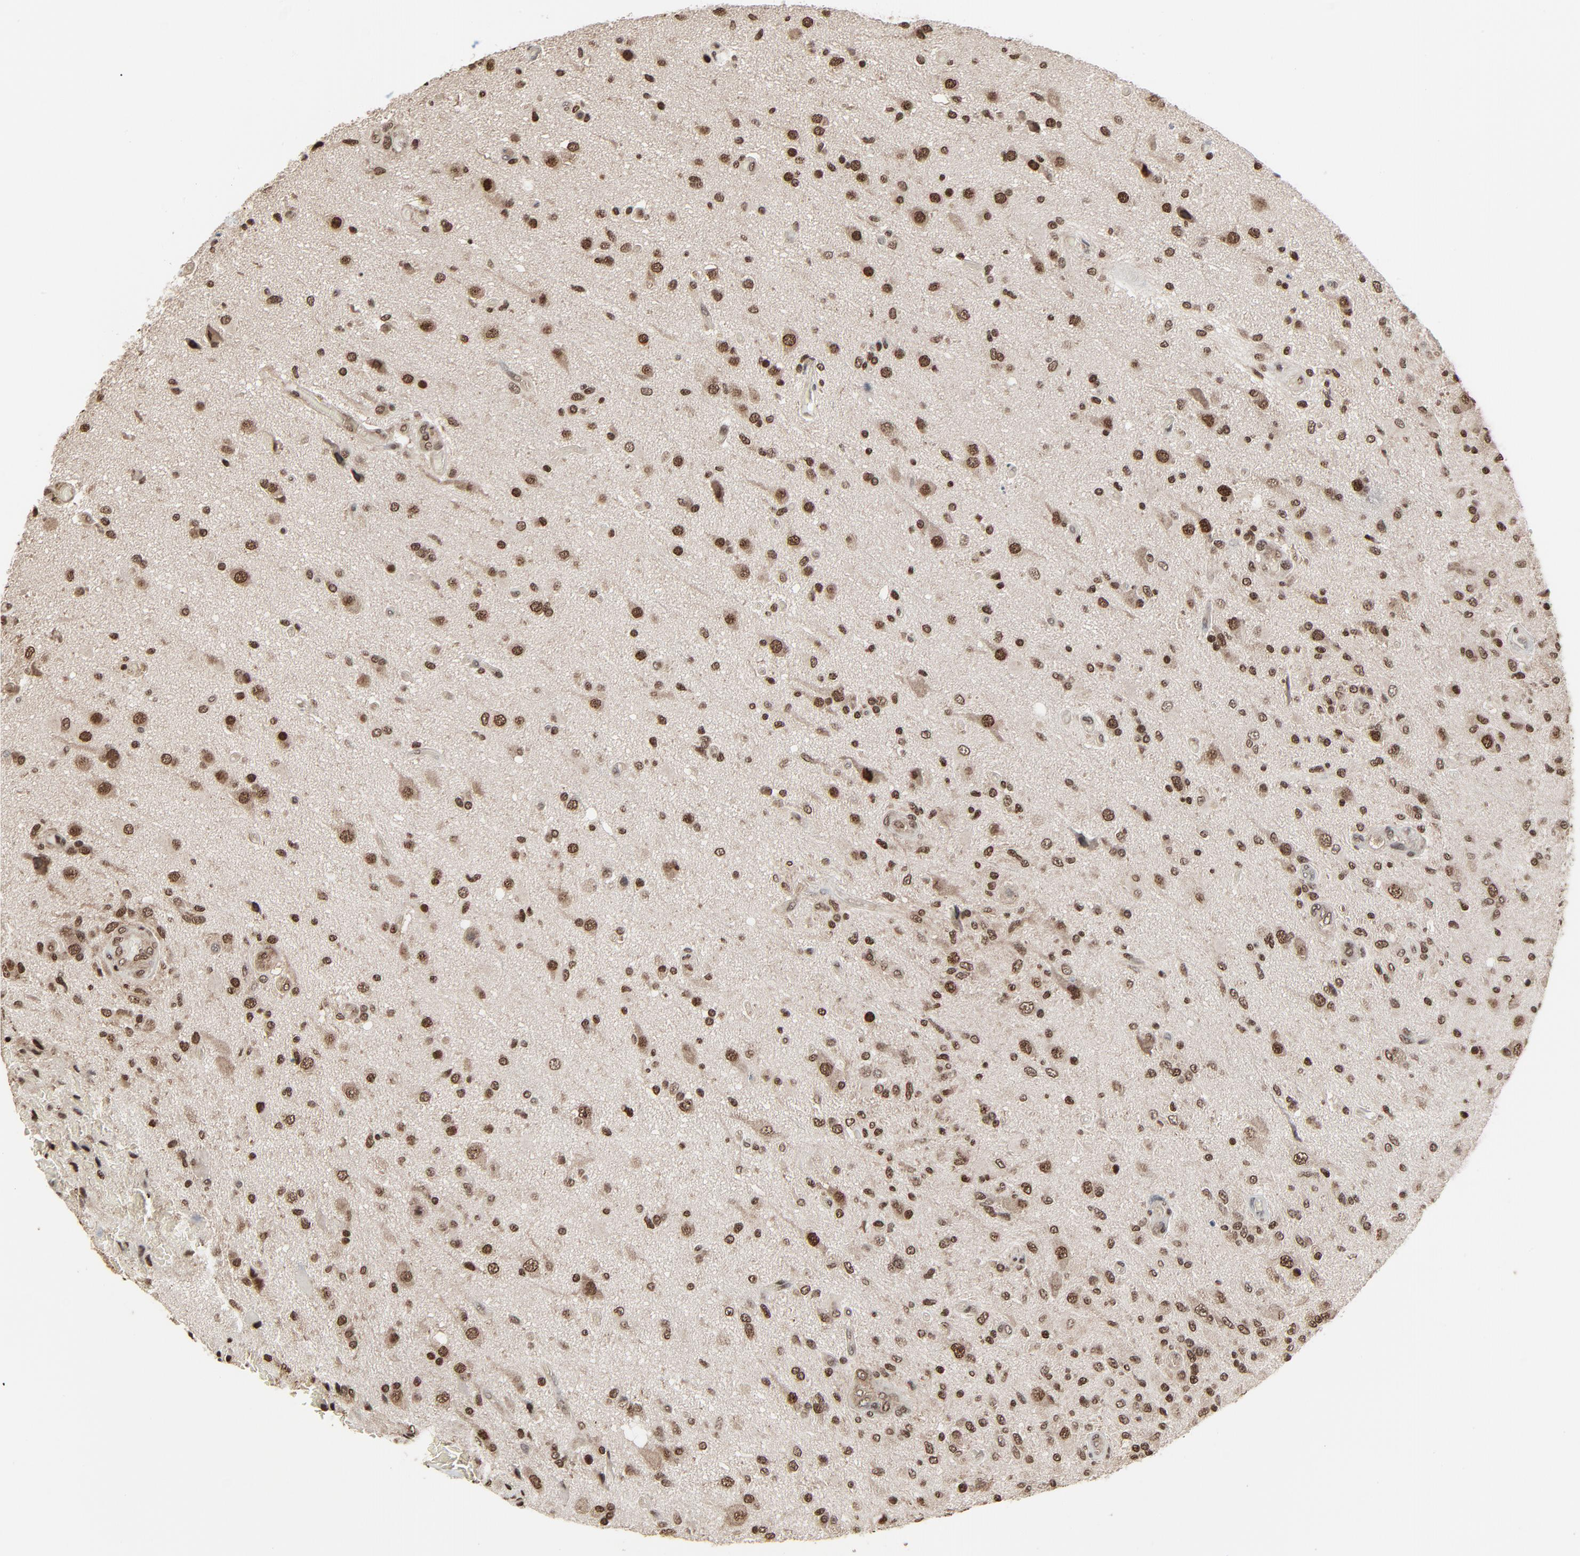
{"staining": {"intensity": "strong", "quantity": ">75%", "location": "cytoplasmic/membranous,nuclear"}, "tissue": "glioma", "cell_type": "Tumor cells", "image_type": "cancer", "snomed": [{"axis": "morphology", "description": "Normal tissue, NOS"}, {"axis": "morphology", "description": "Glioma, malignant, High grade"}, {"axis": "topography", "description": "Cerebral cortex"}], "caption": "High-power microscopy captured an IHC photomicrograph of glioma, revealing strong cytoplasmic/membranous and nuclear staining in about >75% of tumor cells.", "gene": "MEIS2", "patient": {"sex": "male", "age": 77}}